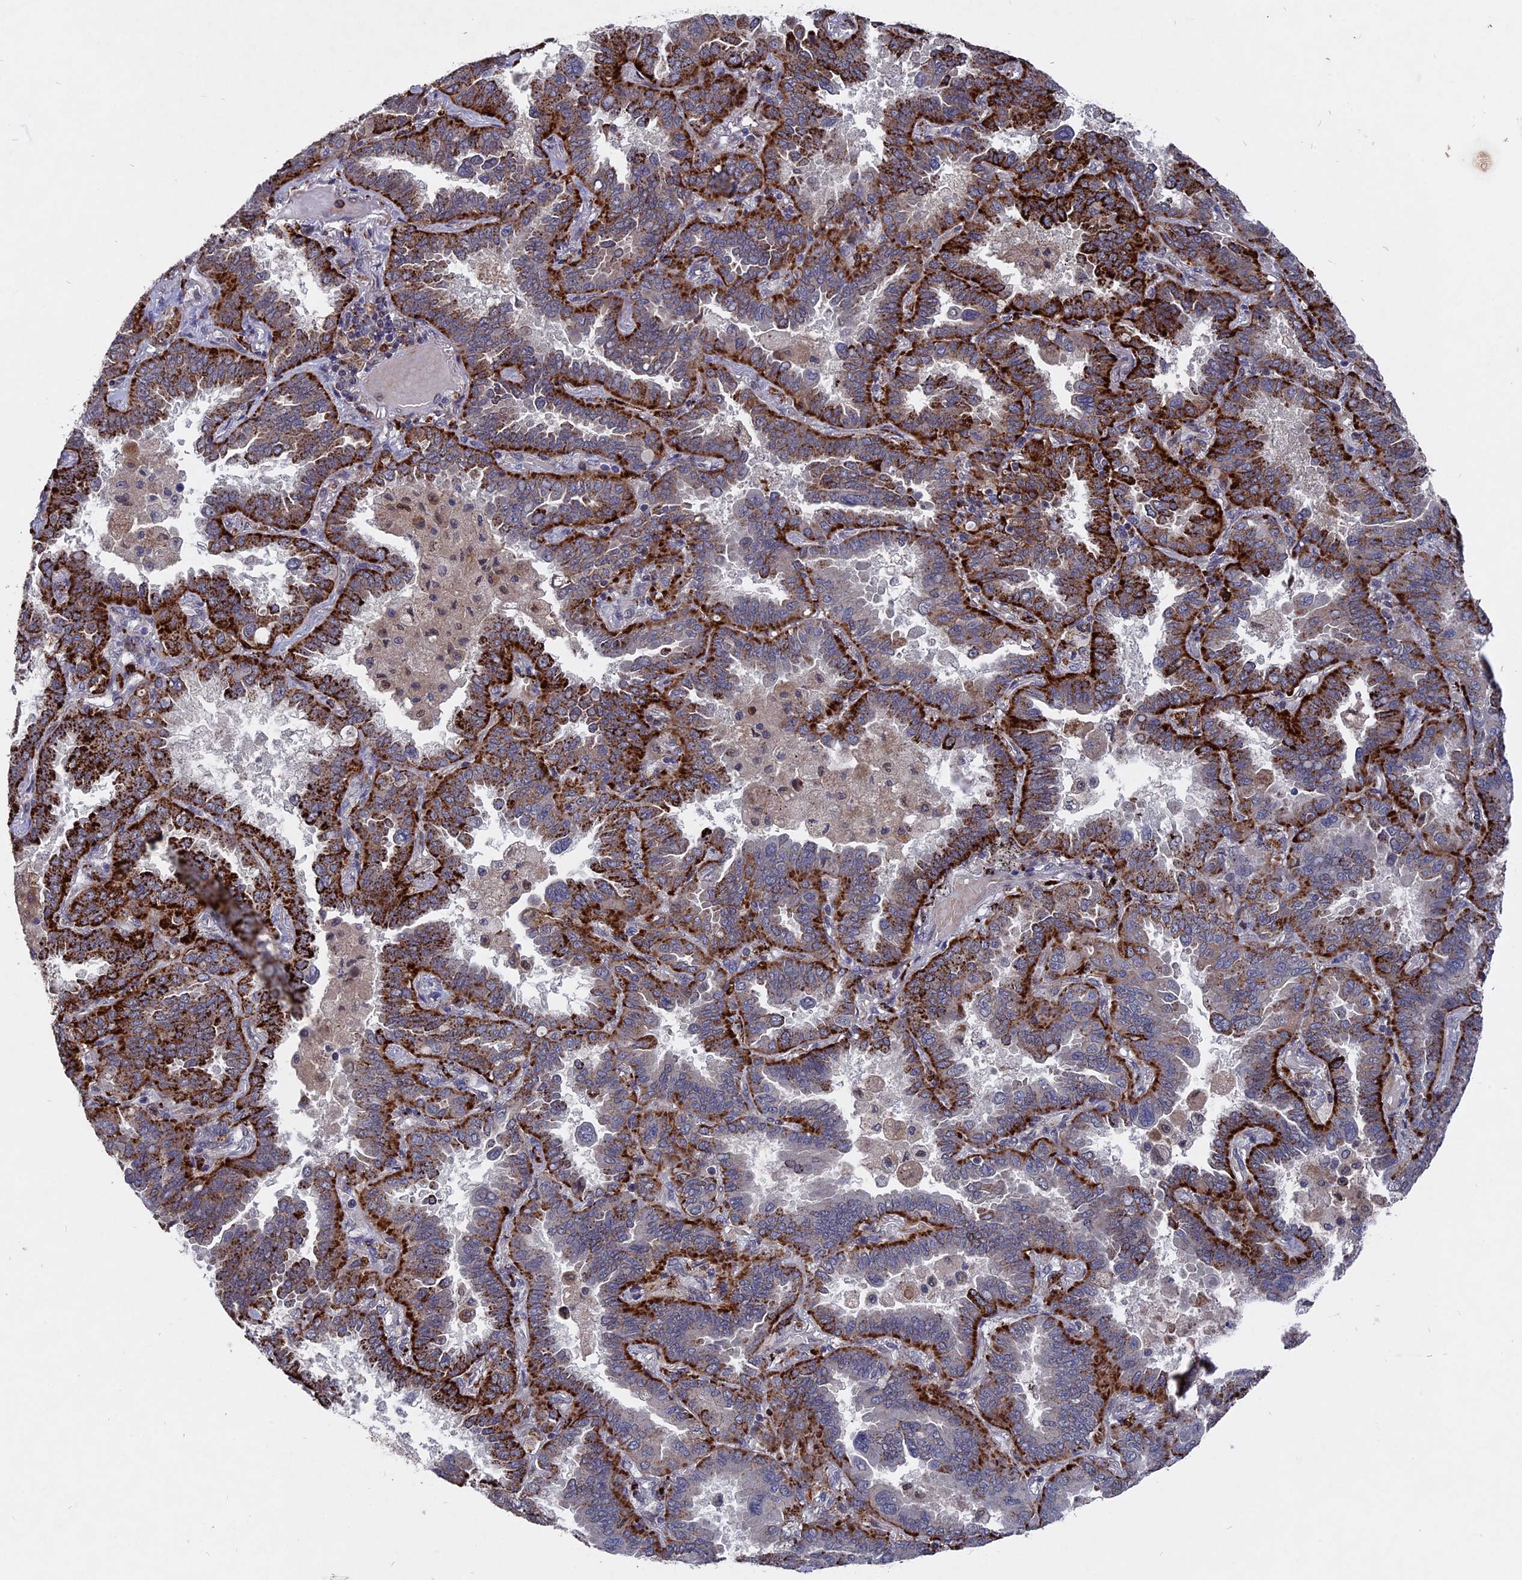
{"staining": {"intensity": "strong", "quantity": ">75%", "location": "cytoplasmic/membranous"}, "tissue": "lung cancer", "cell_type": "Tumor cells", "image_type": "cancer", "snomed": [{"axis": "morphology", "description": "Adenocarcinoma, NOS"}, {"axis": "topography", "description": "Lung"}], "caption": "Immunohistochemical staining of lung adenocarcinoma displays strong cytoplasmic/membranous protein expression in about >75% of tumor cells. (Stains: DAB in brown, nuclei in blue, Microscopy: brightfield microscopy at high magnification).", "gene": "NOSIP", "patient": {"sex": "male", "age": 64}}